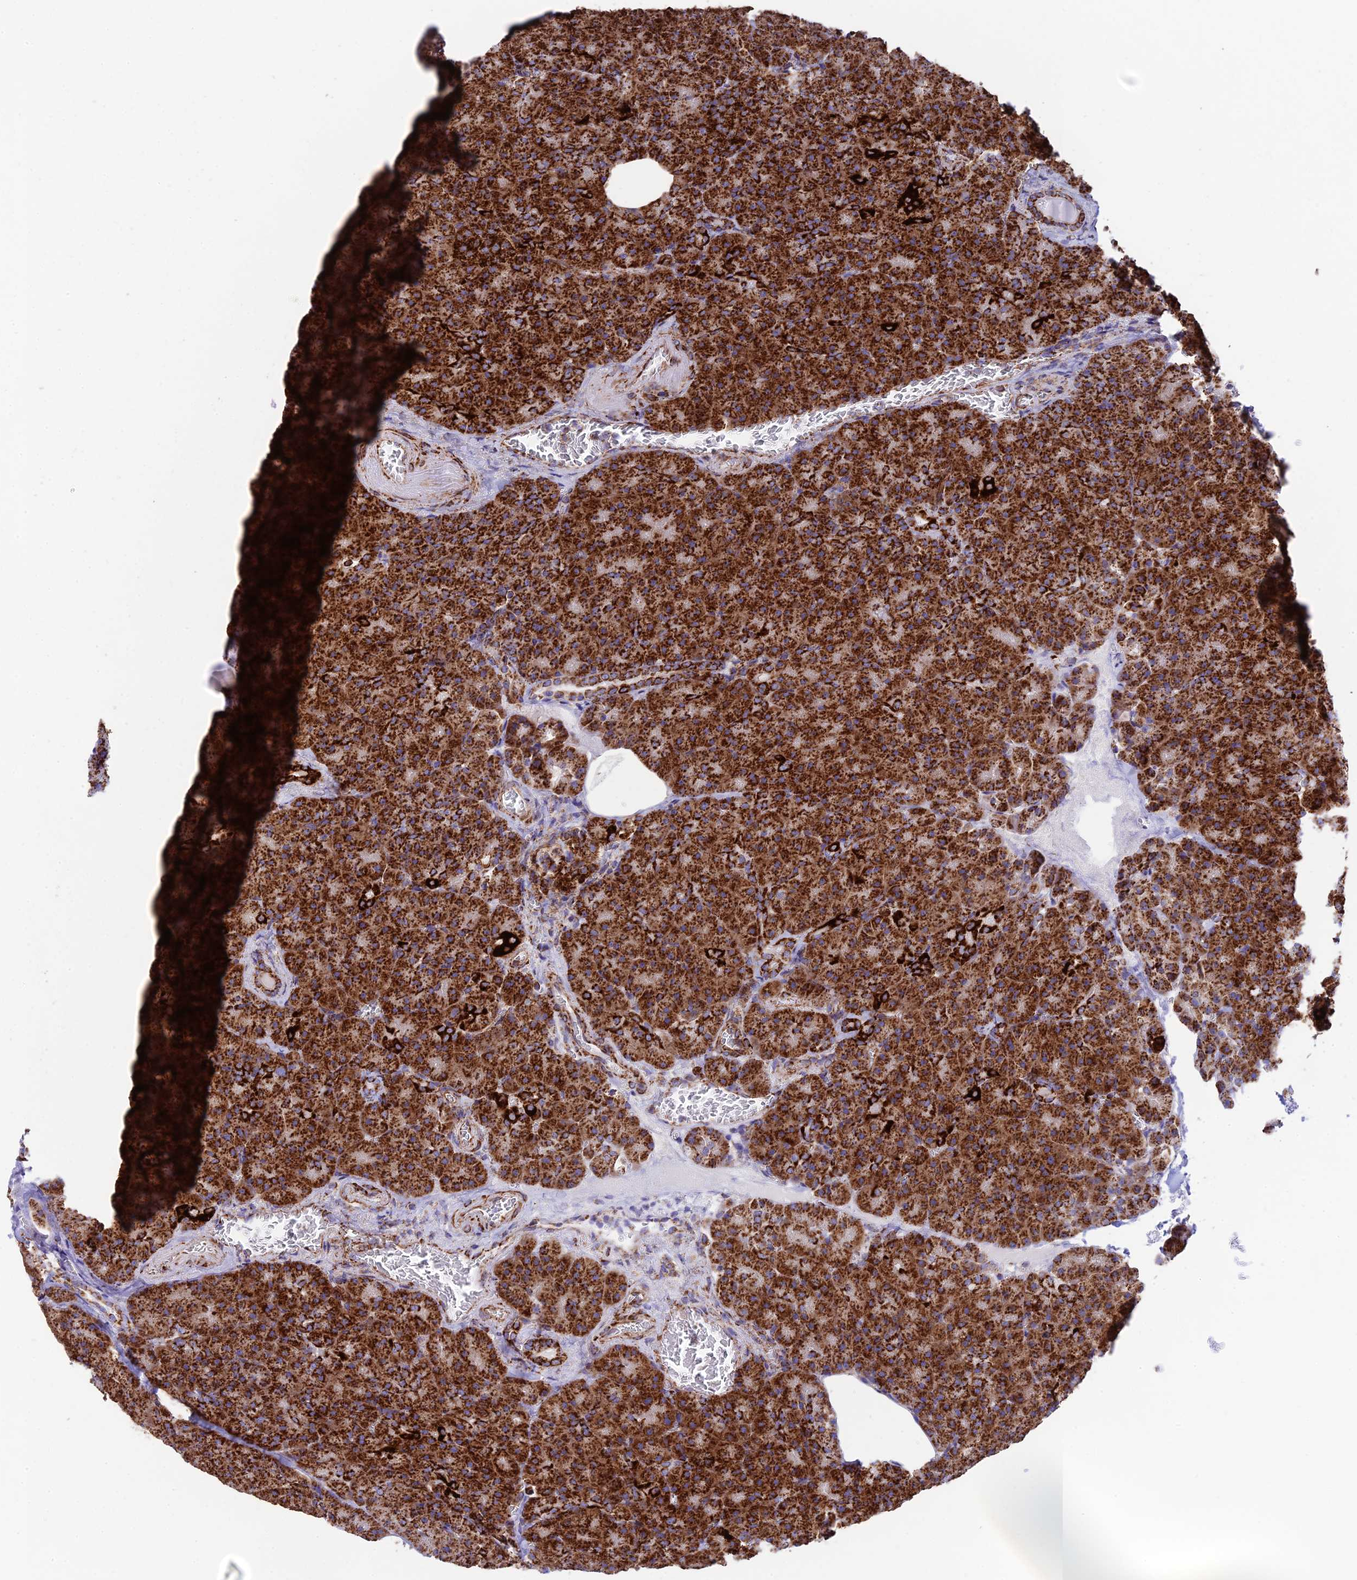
{"staining": {"intensity": "strong", "quantity": ">75%", "location": "cytoplasmic/membranous"}, "tissue": "pancreas", "cell_type": "Exocrine glandular cells", "image_type": "normal", "snomed": [{"axis": "morphology", "description": "Normal tissue, NOS"}, {"axis": "topography", "description": "Pancreas"}], "caption": "IHC staining of unremarkable pancreas, which reveals high levels of strong cytoplasmic/membranous expression in about >75% of exocrine glandular cells indicating strong cytoplasmic/membranous protein positivity. The staining was performed using DAB (brown) for protein detection and nuclei were counterstained in hematoxylin (blue).", "gene": "CHCHD3", "patient": {"sex": "female", "age": 74}}